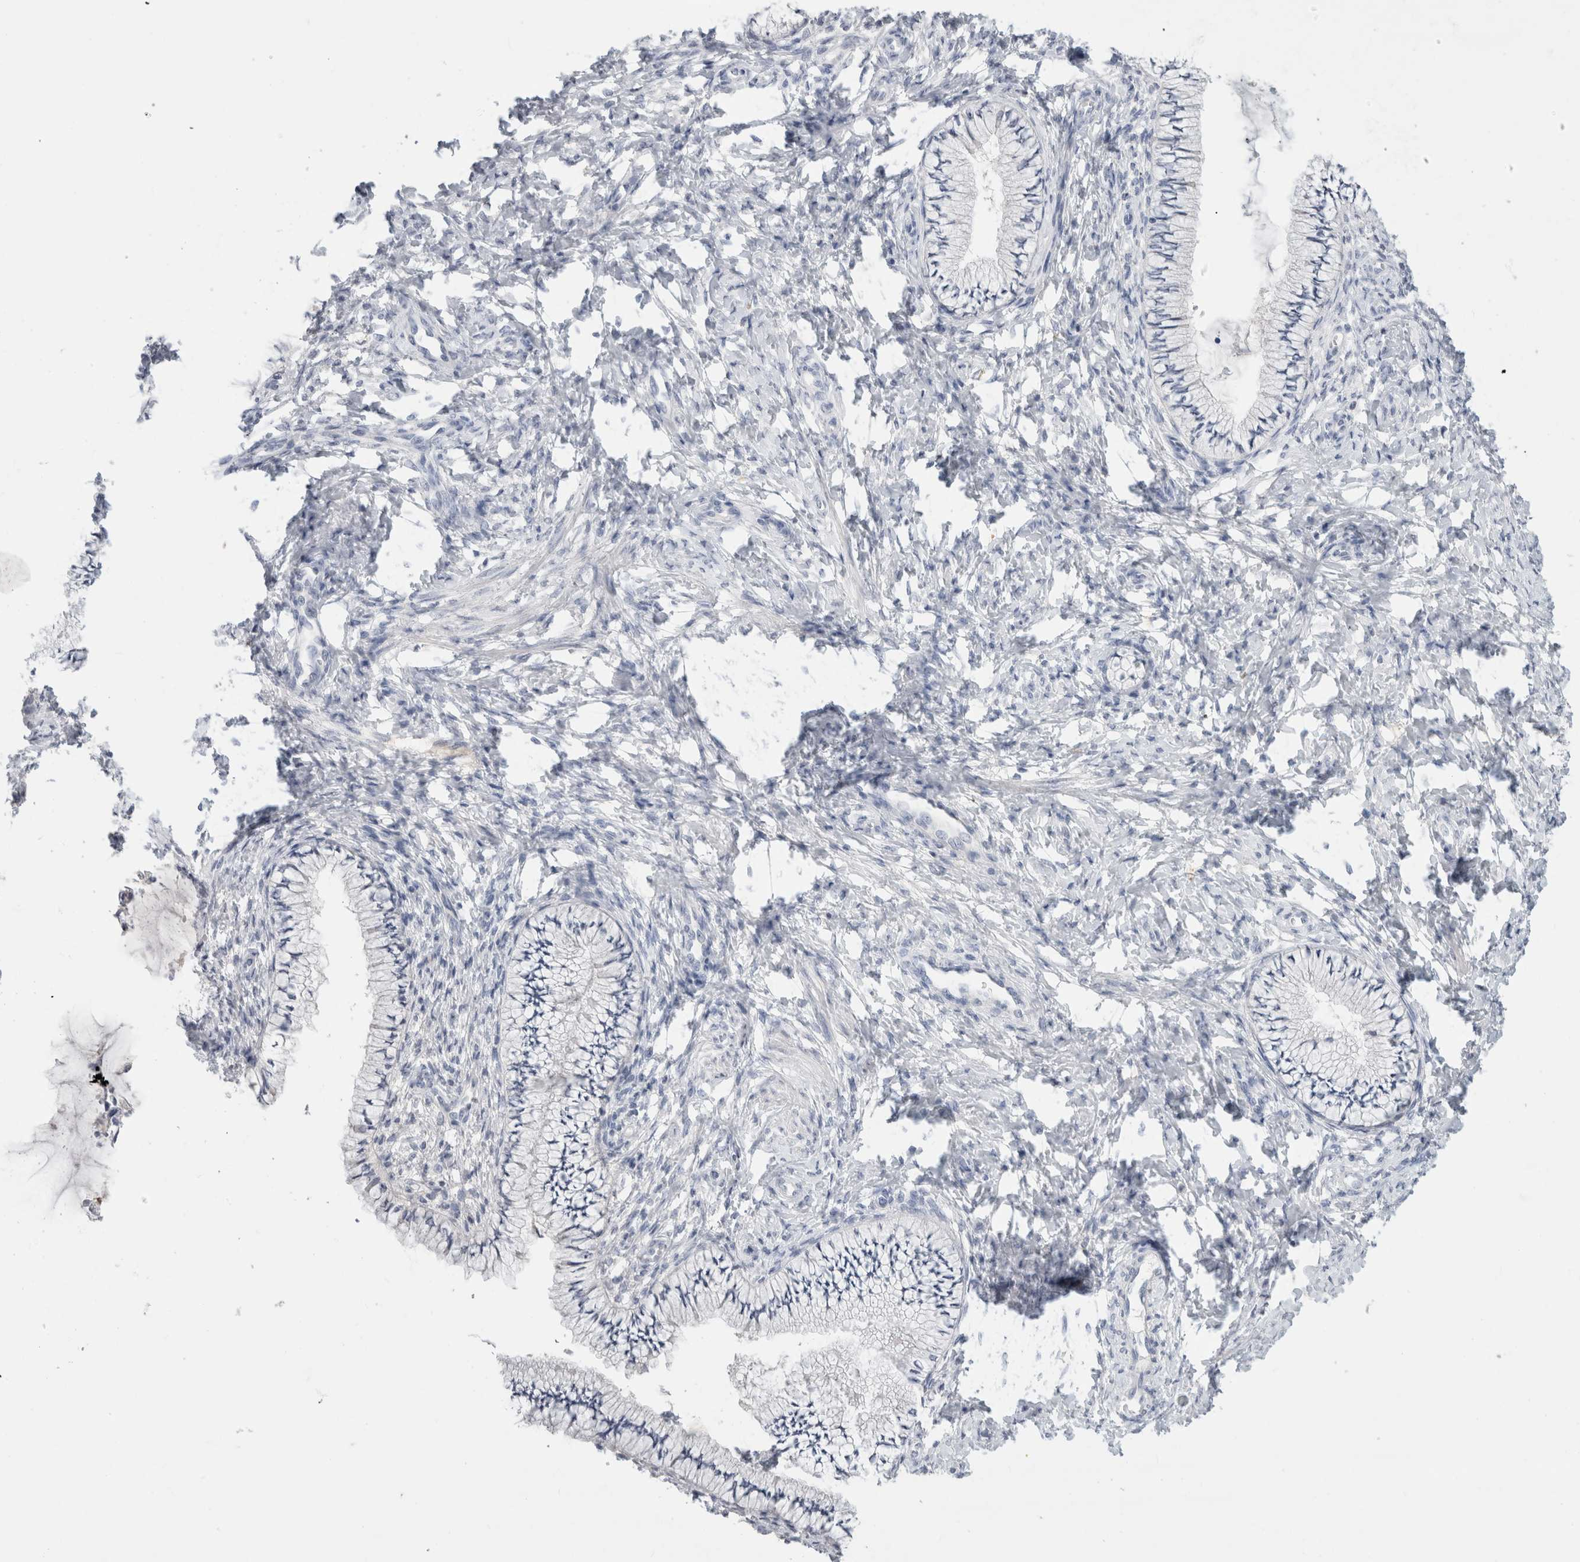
{"staining": {"intensity": "negative", "quantity": "none", "location": "none"}, "tissue": "cervix", "cell_type": "Glandular cells", "image_type": "normal", "snomed": [{"axis": "morphology", "description": "Normal tissue, NOS"}, {"axis": "topography", "description": "Cervix"}], "caption": "Human cervix stained for a protein using IHC reveals no expression in glandular cells.", "gene": "BCAN", "patient": {"sex": "female", "age": 36}}